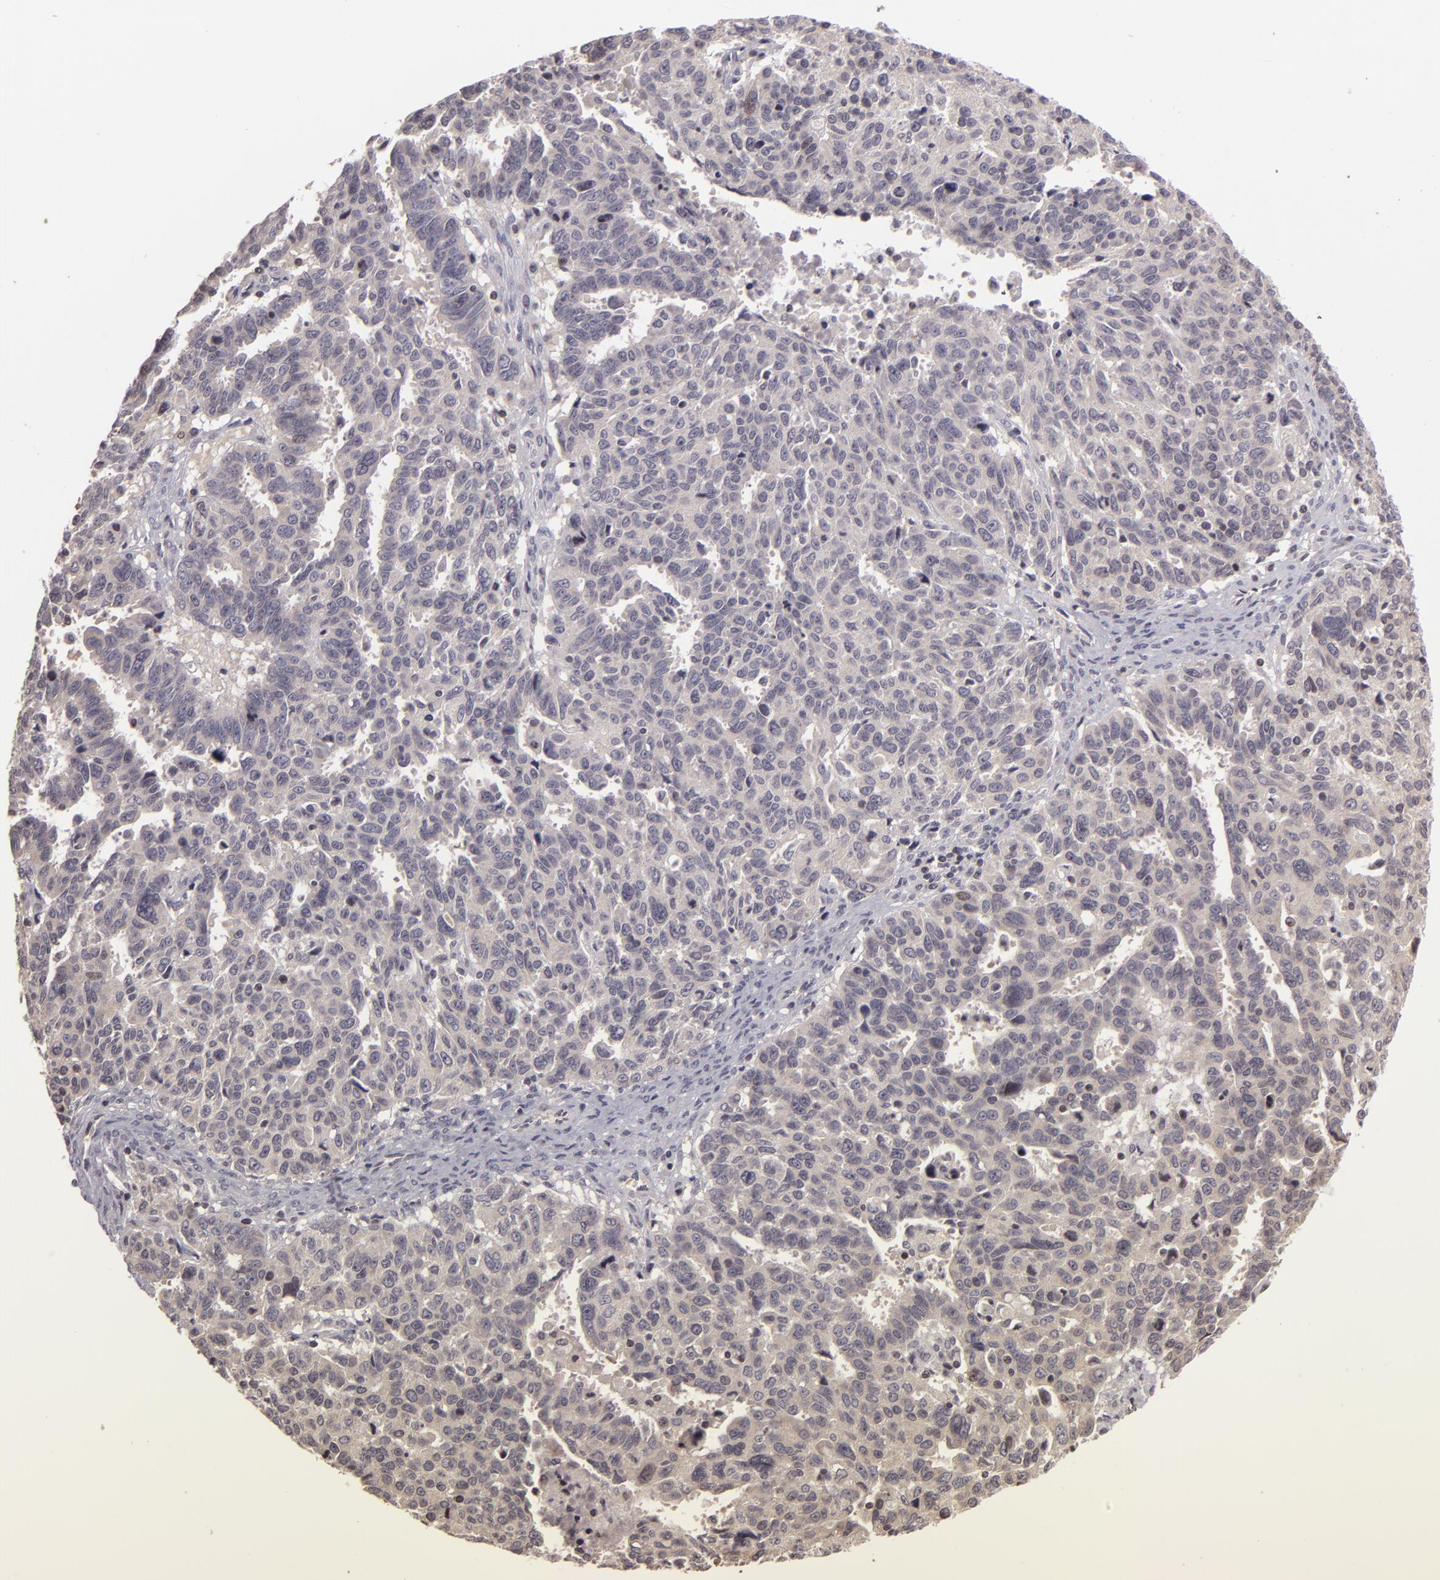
{"staining": {"intensity": "negative", "quantity": "none", "location": "none"}, "tissue": "ovarian cancer", "cell_type": "Tumor cells", "image_type": "cancer", "snomed": [{"axis": "morphology", "description": "Carcinoma, endometroid"}, {"axis": "morphology", "description": "Cystadenocarcinoma, serous, NOS"}, {"axis": "topography", "description": "Ovary"}], "caption": "Micrograph shows no protein expression in tumor cells of ovarian cancer (endometroid carcinoma) tissue.", "gene": "AKAP6", "patient": {"sex": "female", "age": 45}}